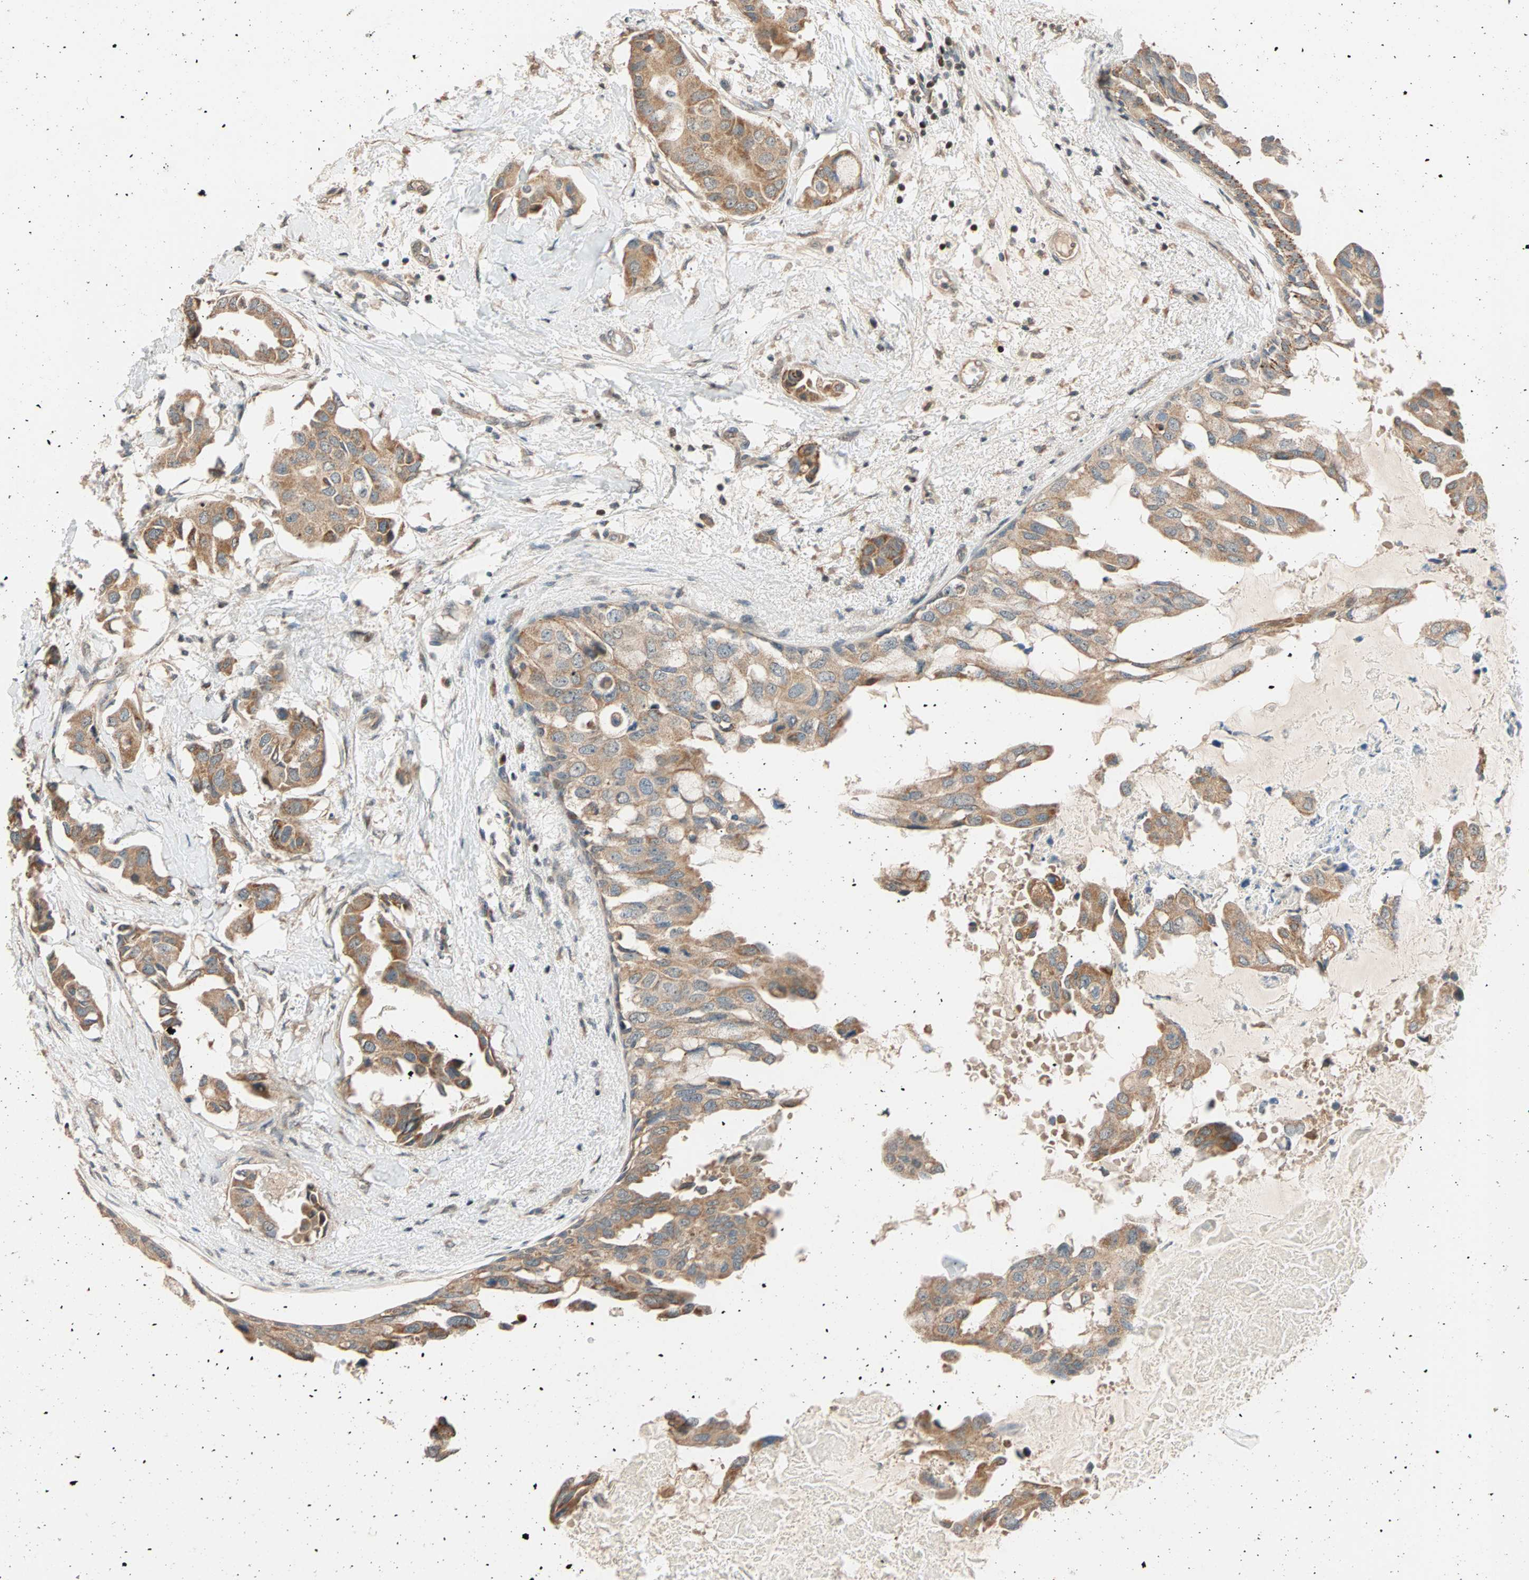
{"staining": {"intensity": "moderate", "quantity": ">75%", "location": "cytoplasmic/membranous"}, "tissue": "breast cancer", "cell_type": "Tumor cells", "image_type": "cancer", "snomed": [{"axis": "morphology", "description": "Duct carcinoma"}, {"axis": "topography", "description": "Breast"}], "caption": "IHC micrograph of neoplastic tissue: human breast intraductal carcinoma stained using immunohistochemistry demonstrates medium levels of moderate protein expression localized specifically in the cytoplasmic/membranous of tumor cells, appearing as a cytoplasmic/membranous brown color.", "gene": "HECW1", "patient": {"sex": "female", "age": 40}}